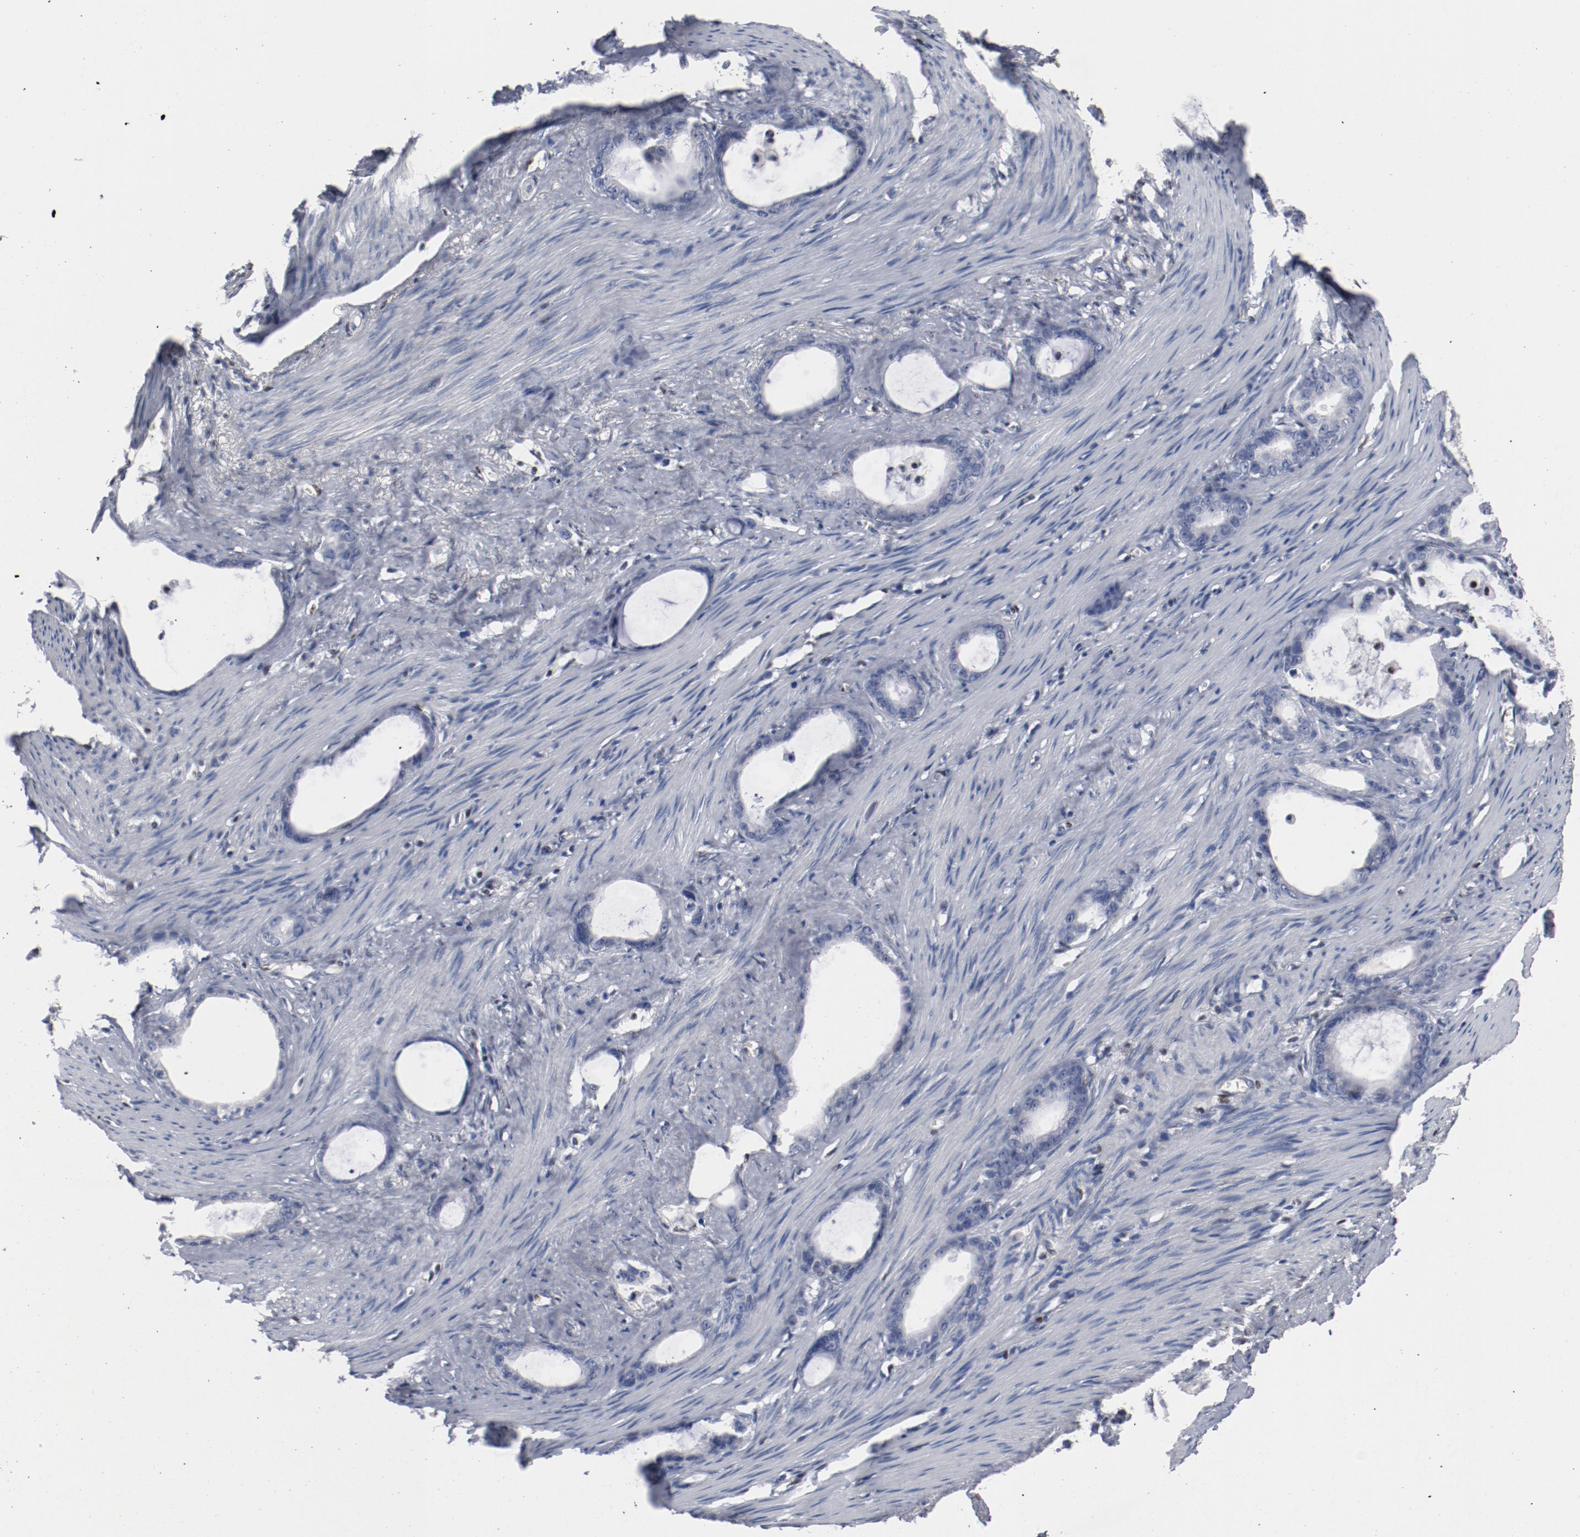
{"staining": {"intensity": "negative", "quantity": "none", "location": "none"}, "tissue": "stomach cancer", "cell_type": "Tumor cells", "image_type": "cancer", "snomed": [{"axis": "morphology", "description": "Adenocarcinoma, NOS"}, {"axis": "topography", "description": "Stomach"}], "caption": "The immunohistochemistry micrograph has no significant positivity in tumor cells of stomach cancer tissue. (Stains: DAB immunohistochemistry with hematoxylin counter stain, Microscopy: brightfield microscopy at high magnification).", "gene": "ZEB2", "patient": {"sex": "female", "age": 75}}